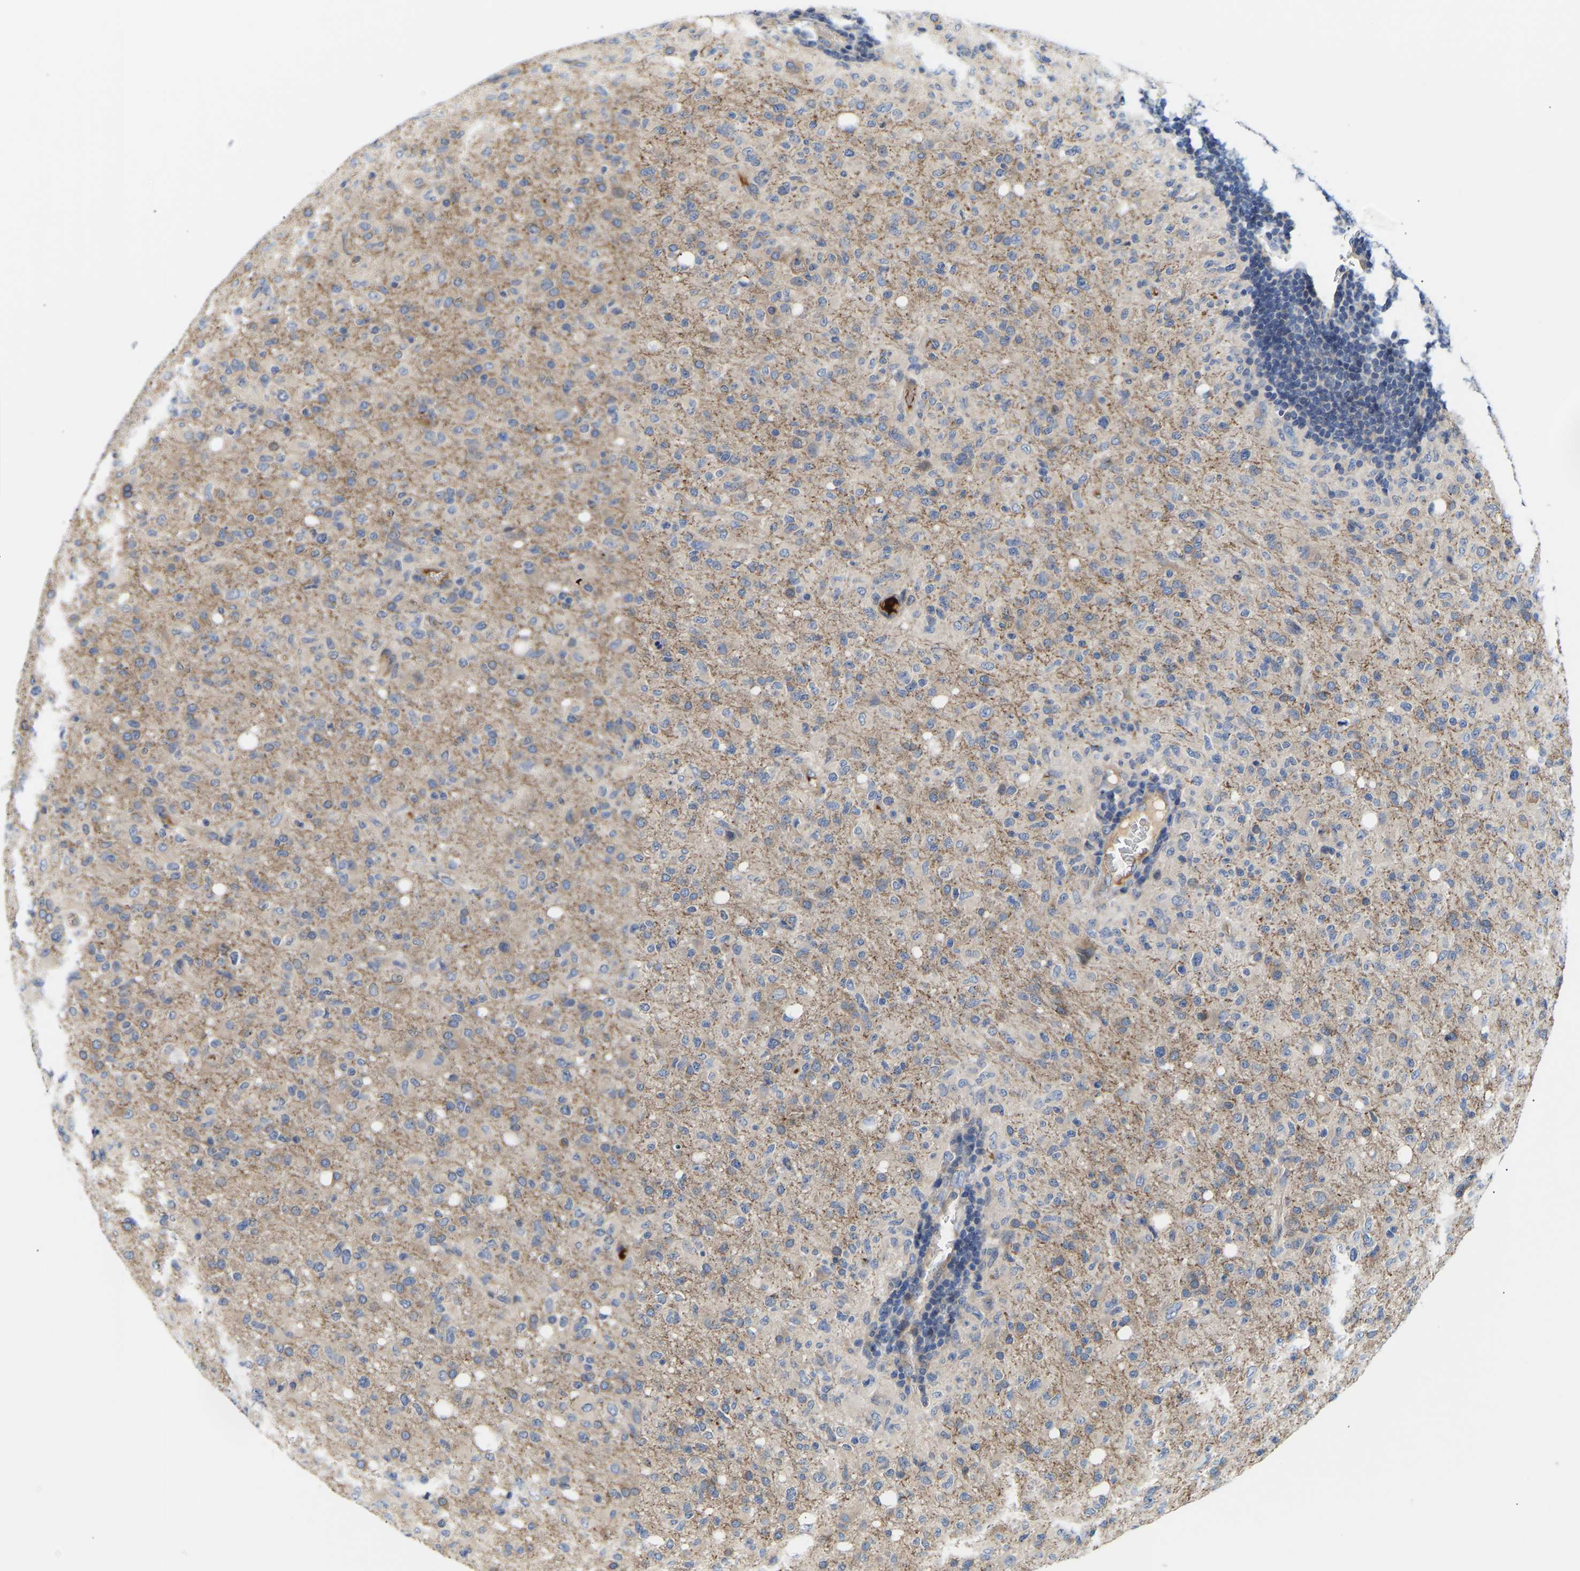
{"staining": {"intensity": "negative", "quantity": "none", "location": "none"}, "tissue": "glioma", "cell_type": "Tumor cells", "image_type": "cancer", "snomed": [{"axis": "morphology", "description": "Glioma, malignant, High grade"}, {"axis": "topography", "description": "Brain"}], "caption": "There is no significant staining in tumor cells of malignant glioma (high-grade). (DAB (3,3'-diaminobenzidine) IHC with hematoxylin counter stain).", "gene": "AIMP2", "patient": {"sex": "female", "age": 57}}